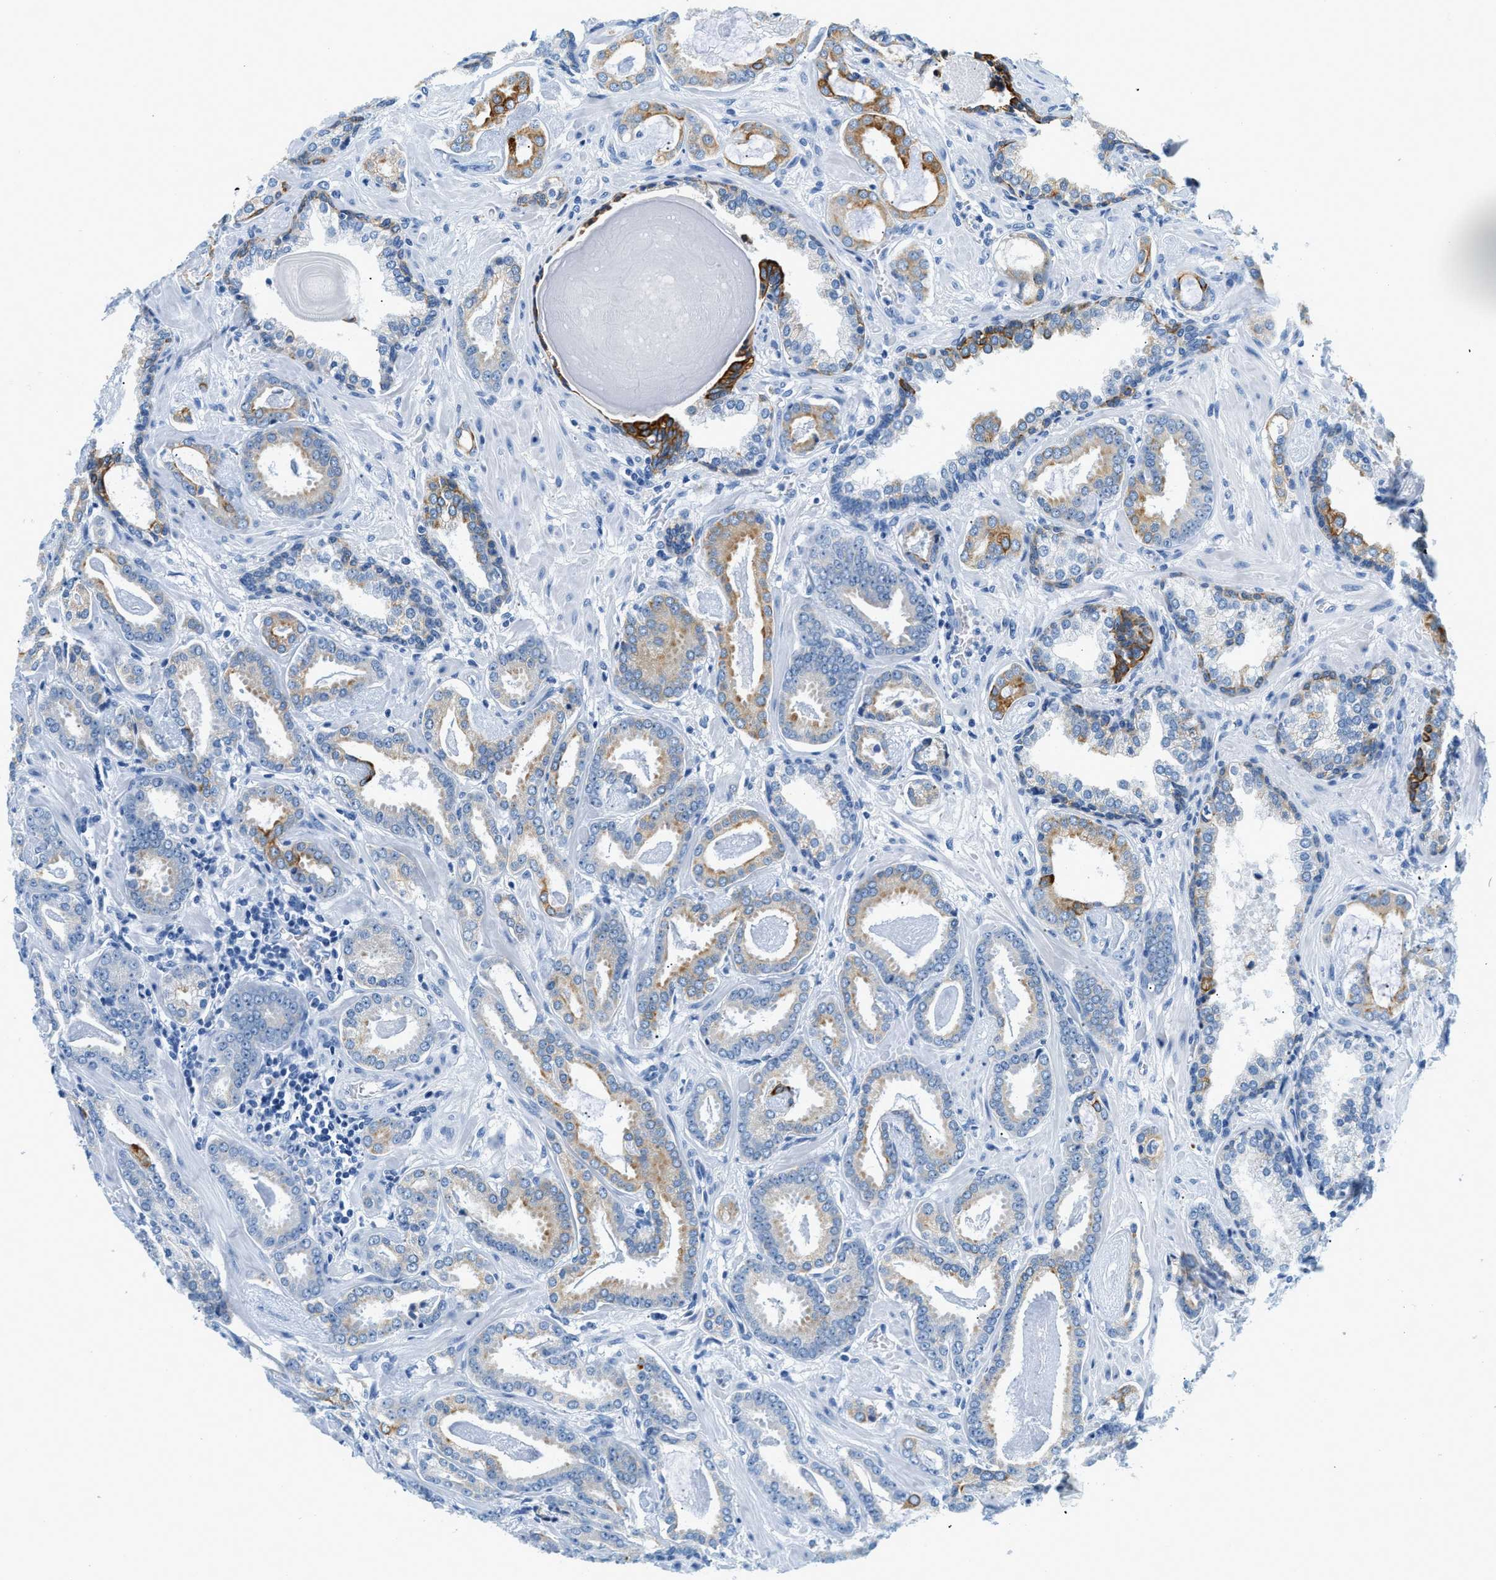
{"staining": {"intensity": "moderate", "quantity": "<25%", "location": "cytoplasmic/membranous"}, "tissue": "prostate cancer", "cell_type": "Tumor cells", "image_type": "cancer", "snomed": [{"axis": "morphology", "description": "Adenocarcinoma, Low grade"}, {"axis": "topography", "description": "Prostate"}], "caption": "An immunohistochemistry micrograph of neoplastic tissue is shown. Protein staining in brown highlights moderate cytoplasmic/membranous positivity in prostate cancer (low-grade adenocarcinoma) within tumor cells.", "gene": "STXBP2", "patient": {"sex": "male", "age": 53}}